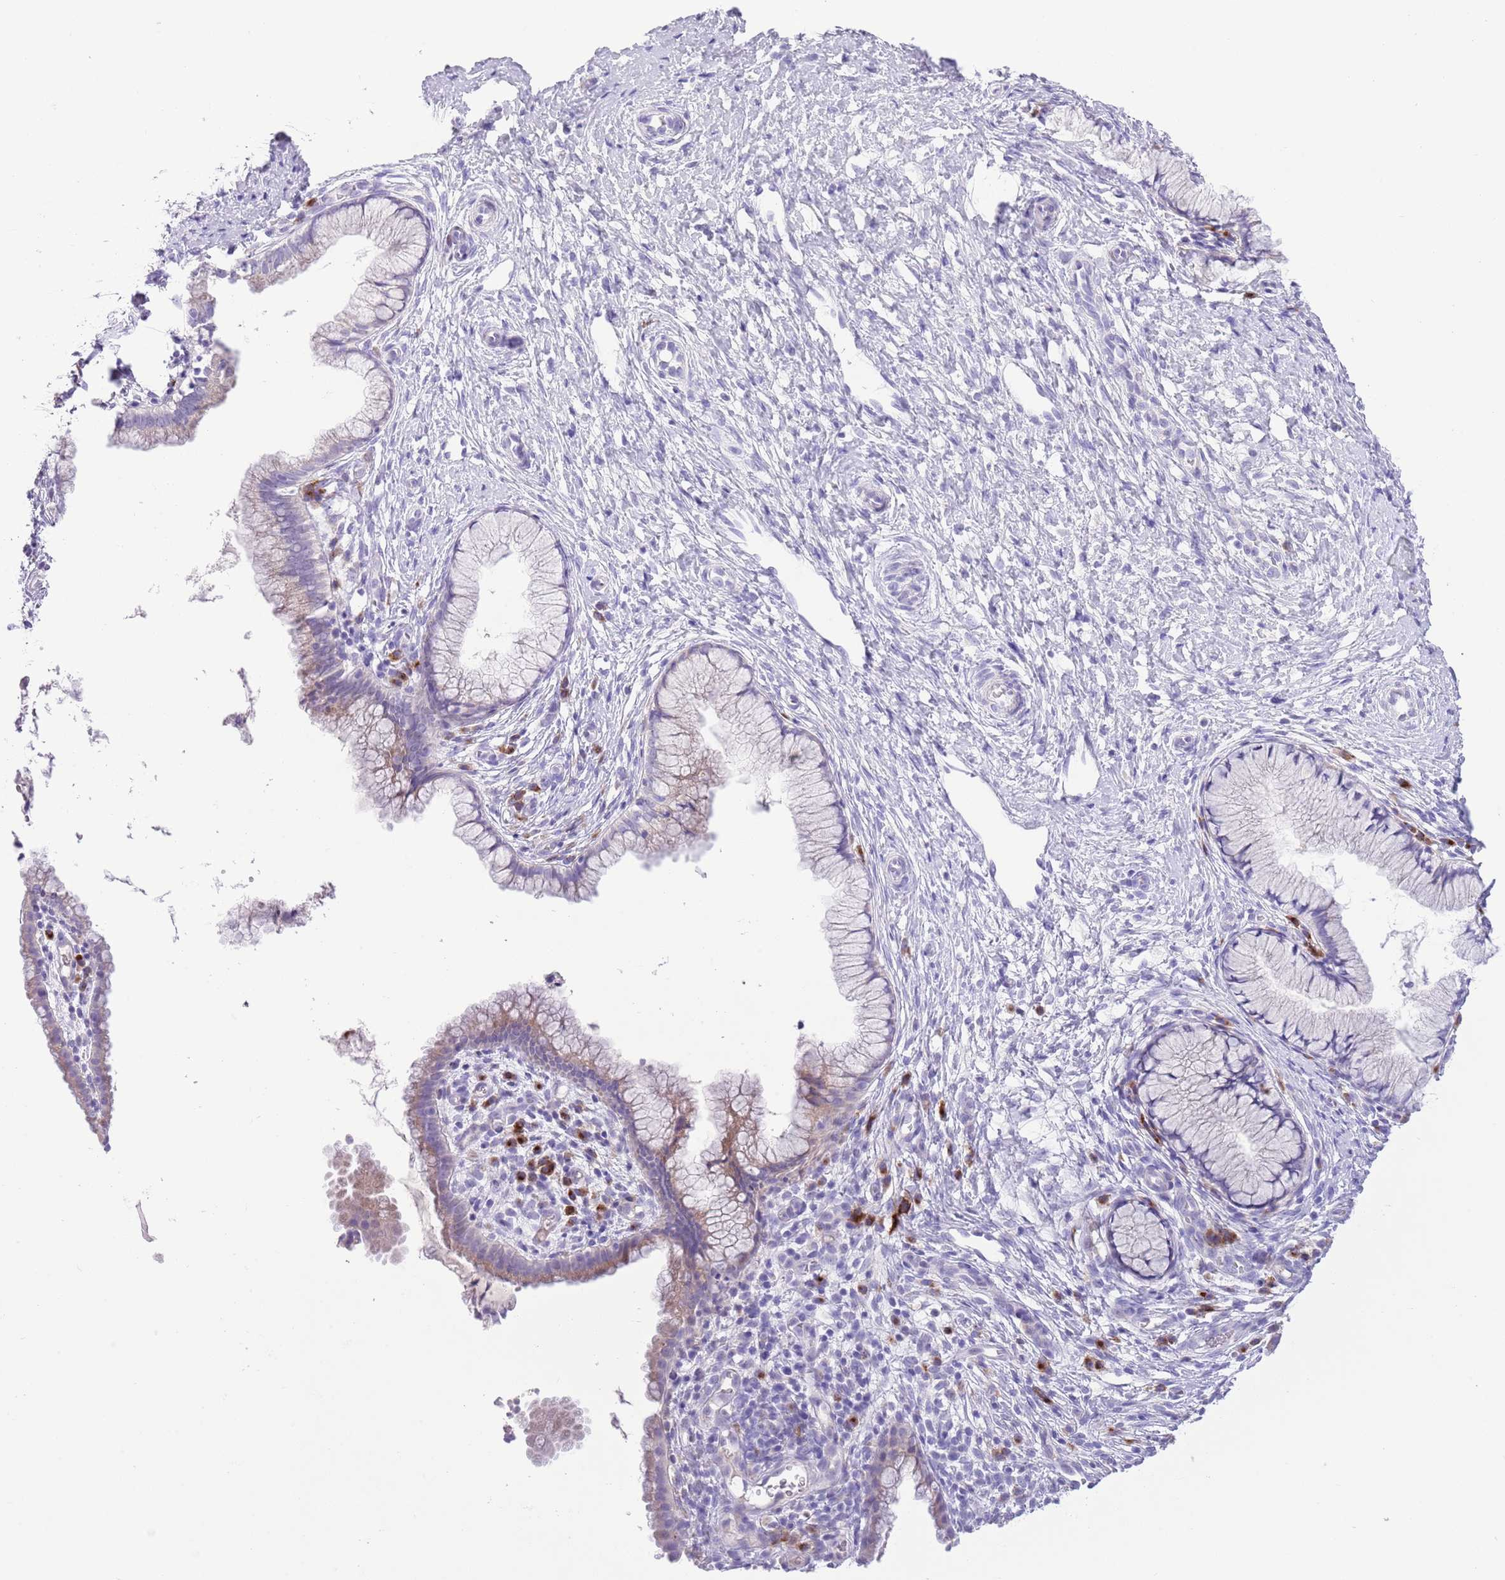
{"staining": {"intensity": "moderate", "quantity": "<25%", "location": "cytoplasmic/membranous"}, "tissue": "cervix", "cell_type": "Glandular cells", "image_type": "normal", "snomed": [{"axis": "morphology", "description": "Normal tissue, NOS"}, {"axis": "topography", "description": "Cervix"}], "caption": "Brown immunohistochemical staining in unremarkable human cervix demonstrates moderate cytoplasmic/membranous expression in approximately <25% of glandular cells. (IHC, brightfield microscopy, high magnification).", "gene": "CLEC2A", "patient": {"sex": "female", "age": 36}}